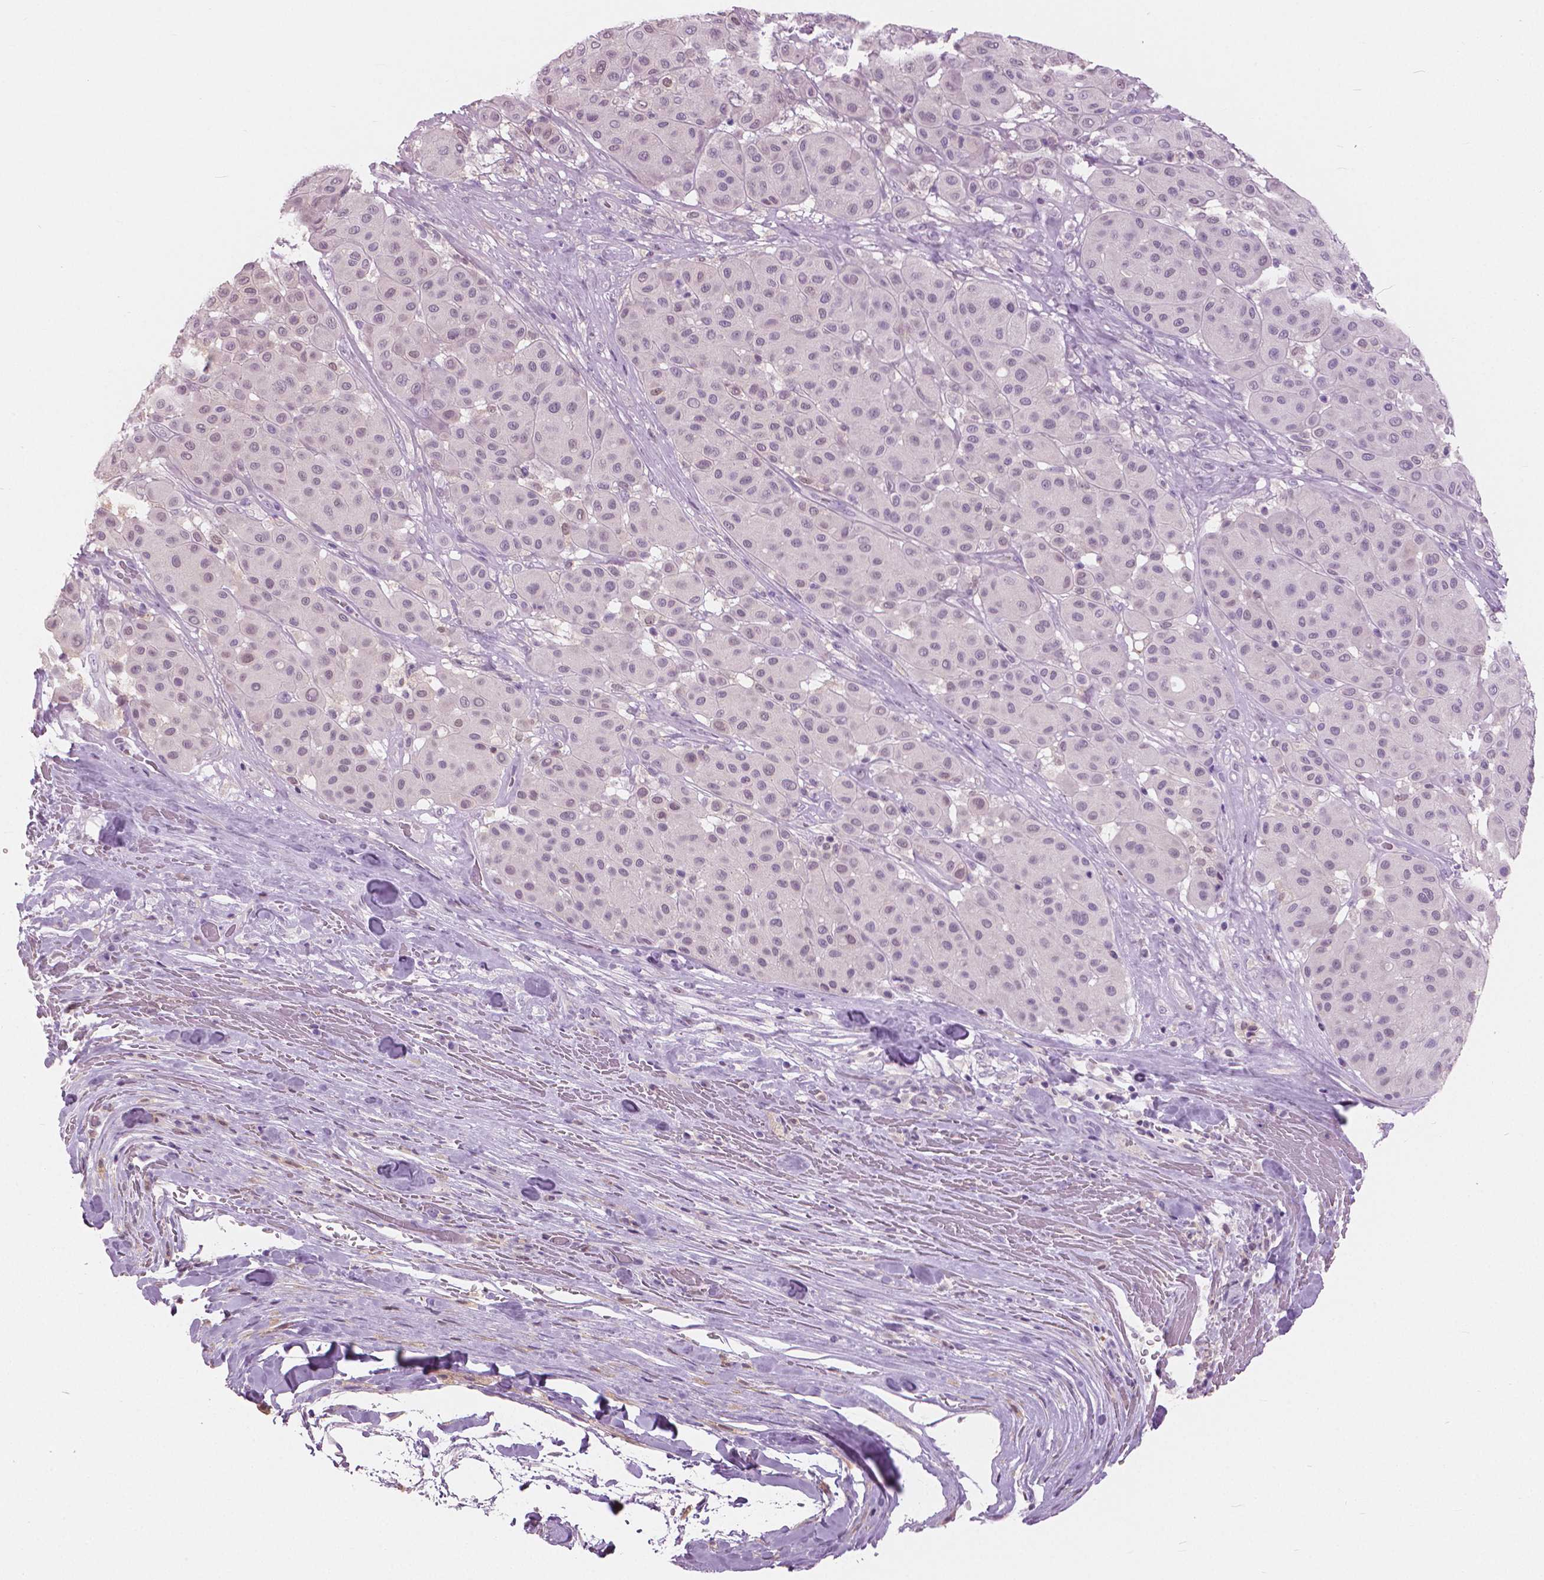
{"staining": {"intensity": "negative", "quantity": "none", "location": "none"}, "tissue": "melanoma", "cell_type": "Tumor cells", "image_type": "cancer", "snomed": [{"axis": "morphology", "description": "Malignant melanoma, Metastatic site"}, {"axis": "topography", "description": "Smooth muscle"}], "caption": "Malignant melanoma (metastatic site) was stained to show a protein in brown. There is no significant staining in tumor cells.", "gene": "GALM", "patient": {"sex": "male", "age": 41}}